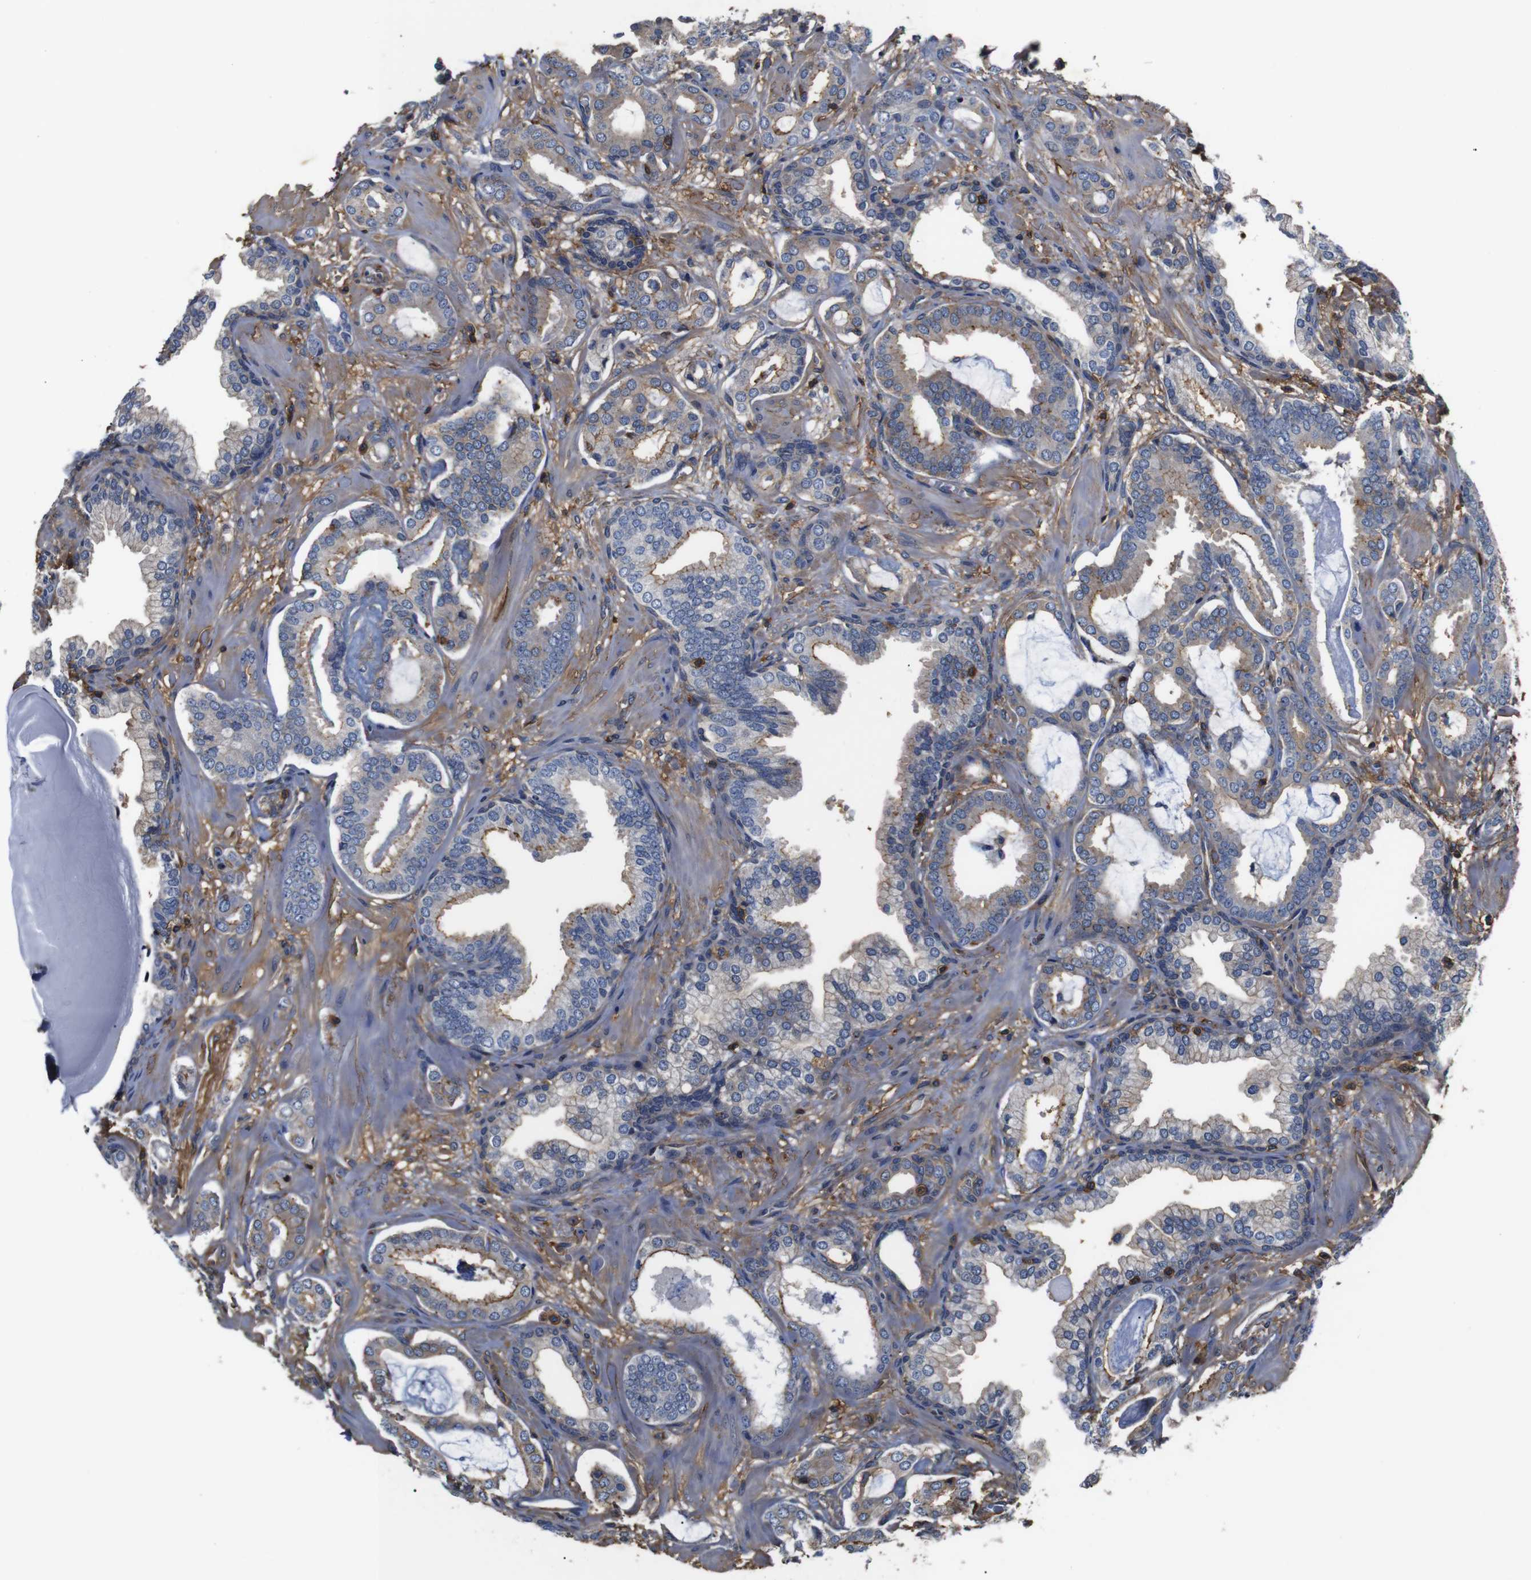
{"staining": {"intensity": "weak", "quantity": "<25%", "location": "cytoplasmic/membranous"}, "tissue": "prostate cancer", "cell_type": "Tumor cells", "image_type": "cancer", "snomed": [{"axis": "morphology", "description": "Adenocarcinoma, Low grade"}, {"axis": "topography", "description": "Prostate"}], "caption": "Tumor cells show no significant expression in prostate adenocarcinoma (low-grade).", "gene": "PI4KA", "patient": {"sex": "male", "age": 53}}